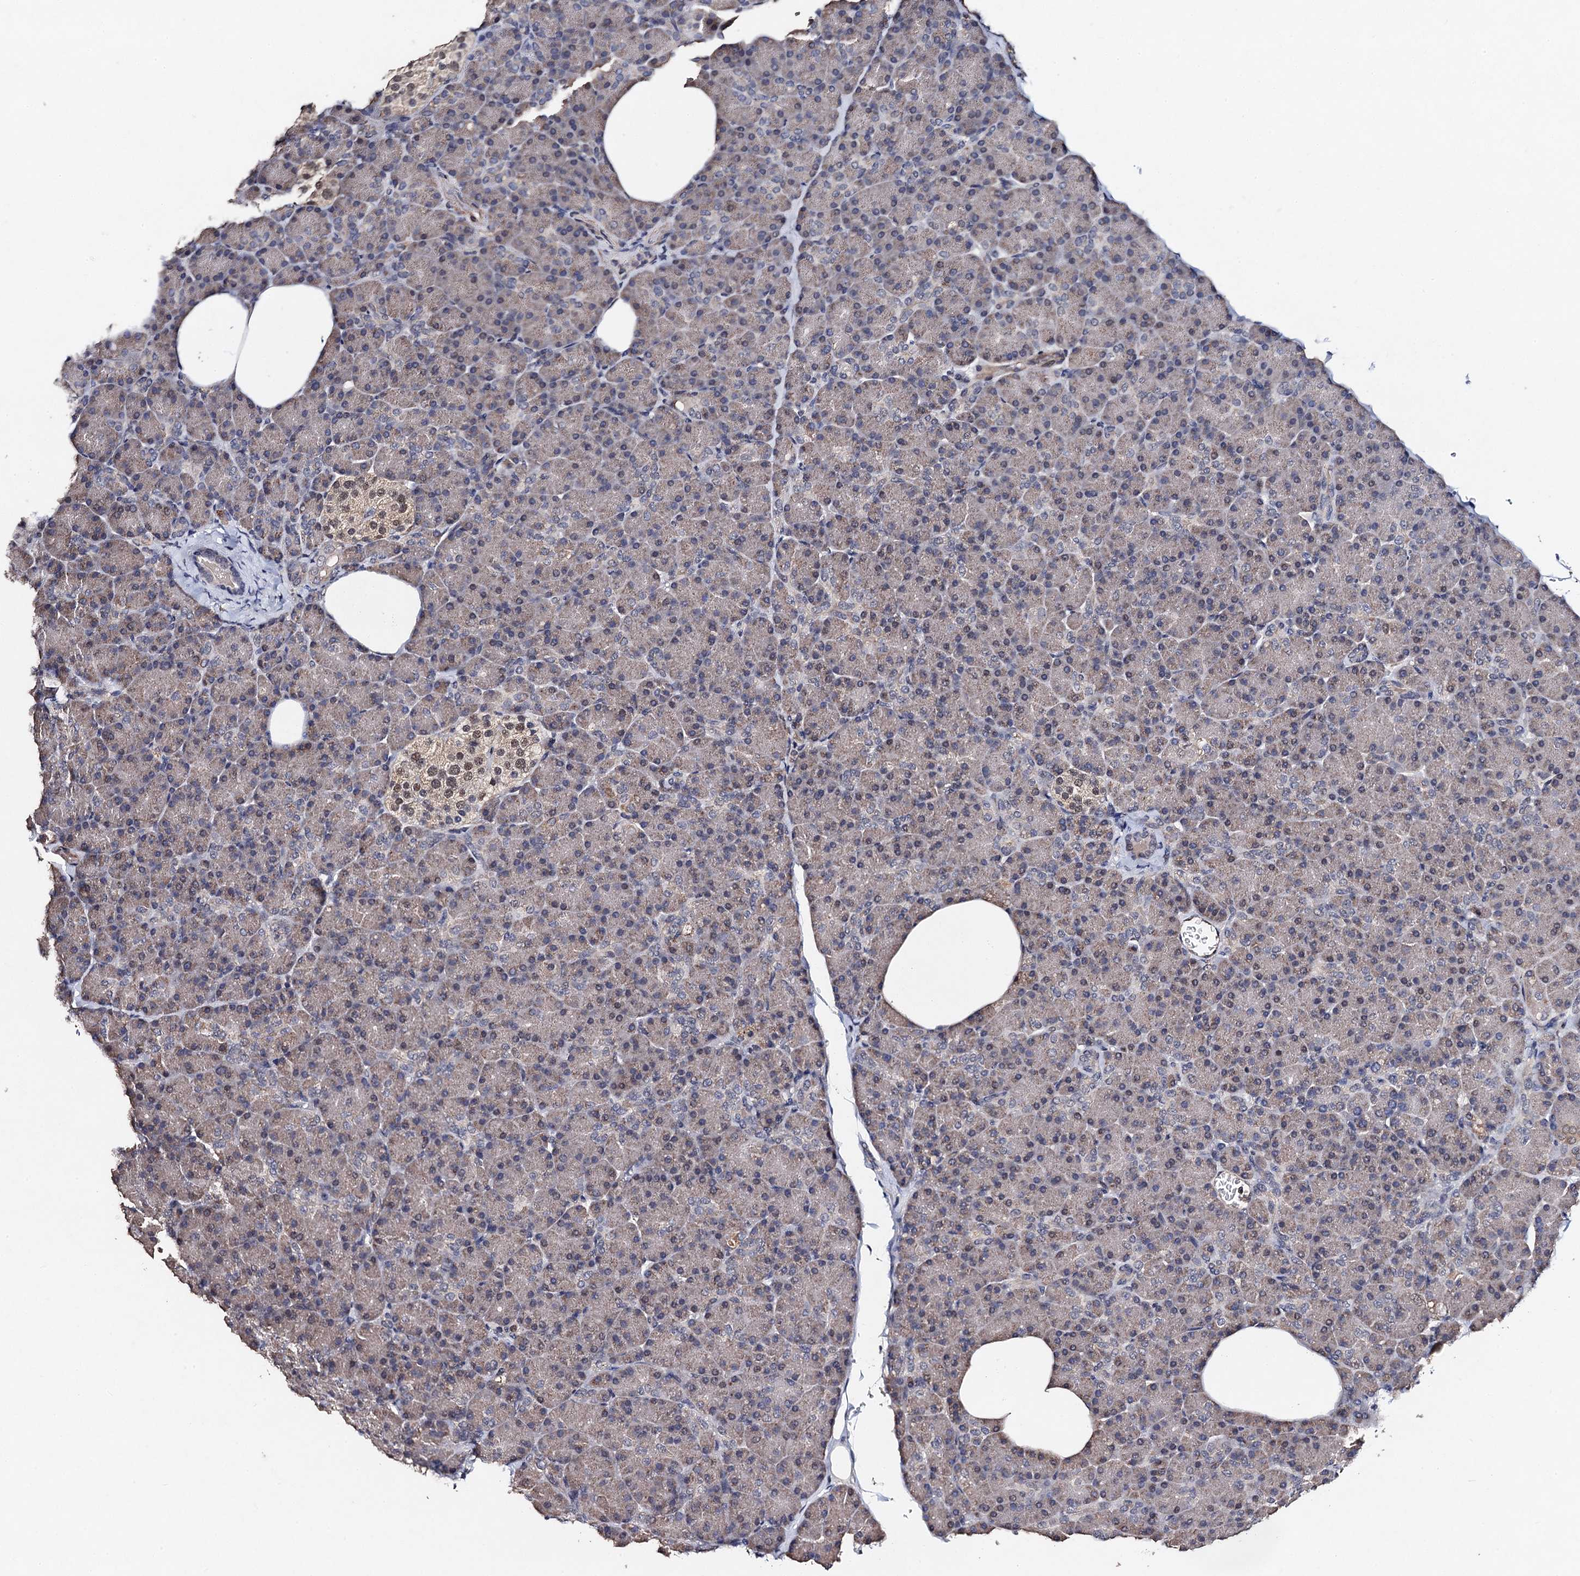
{"staining": {"intensity": "weak", "quantity": "25%-75%", "location": "cytoplasmic/membranous,nuclear"}, "tissue": "pancreas", "cell_type": "Exocrine glandular cells", "image_type": "normal", "snomed": [{"axis": "morphology", "description": "Normal tissue, NOS"}, {"axis": "topography", "description": "Pancreas"}], "caption": "Pancreas stained with DAB (3,3'-diaminobenzidine) immunohistochemistry exhibits low levels of weak cytoplasmic/membranous,nuclear staining in approximately 25%-75% of exocrine glandular cells. (IHC, brightfield microscopy, high magnification).", "gene": "PPTC7", "patient": {"sex": "female", "age": 43}}